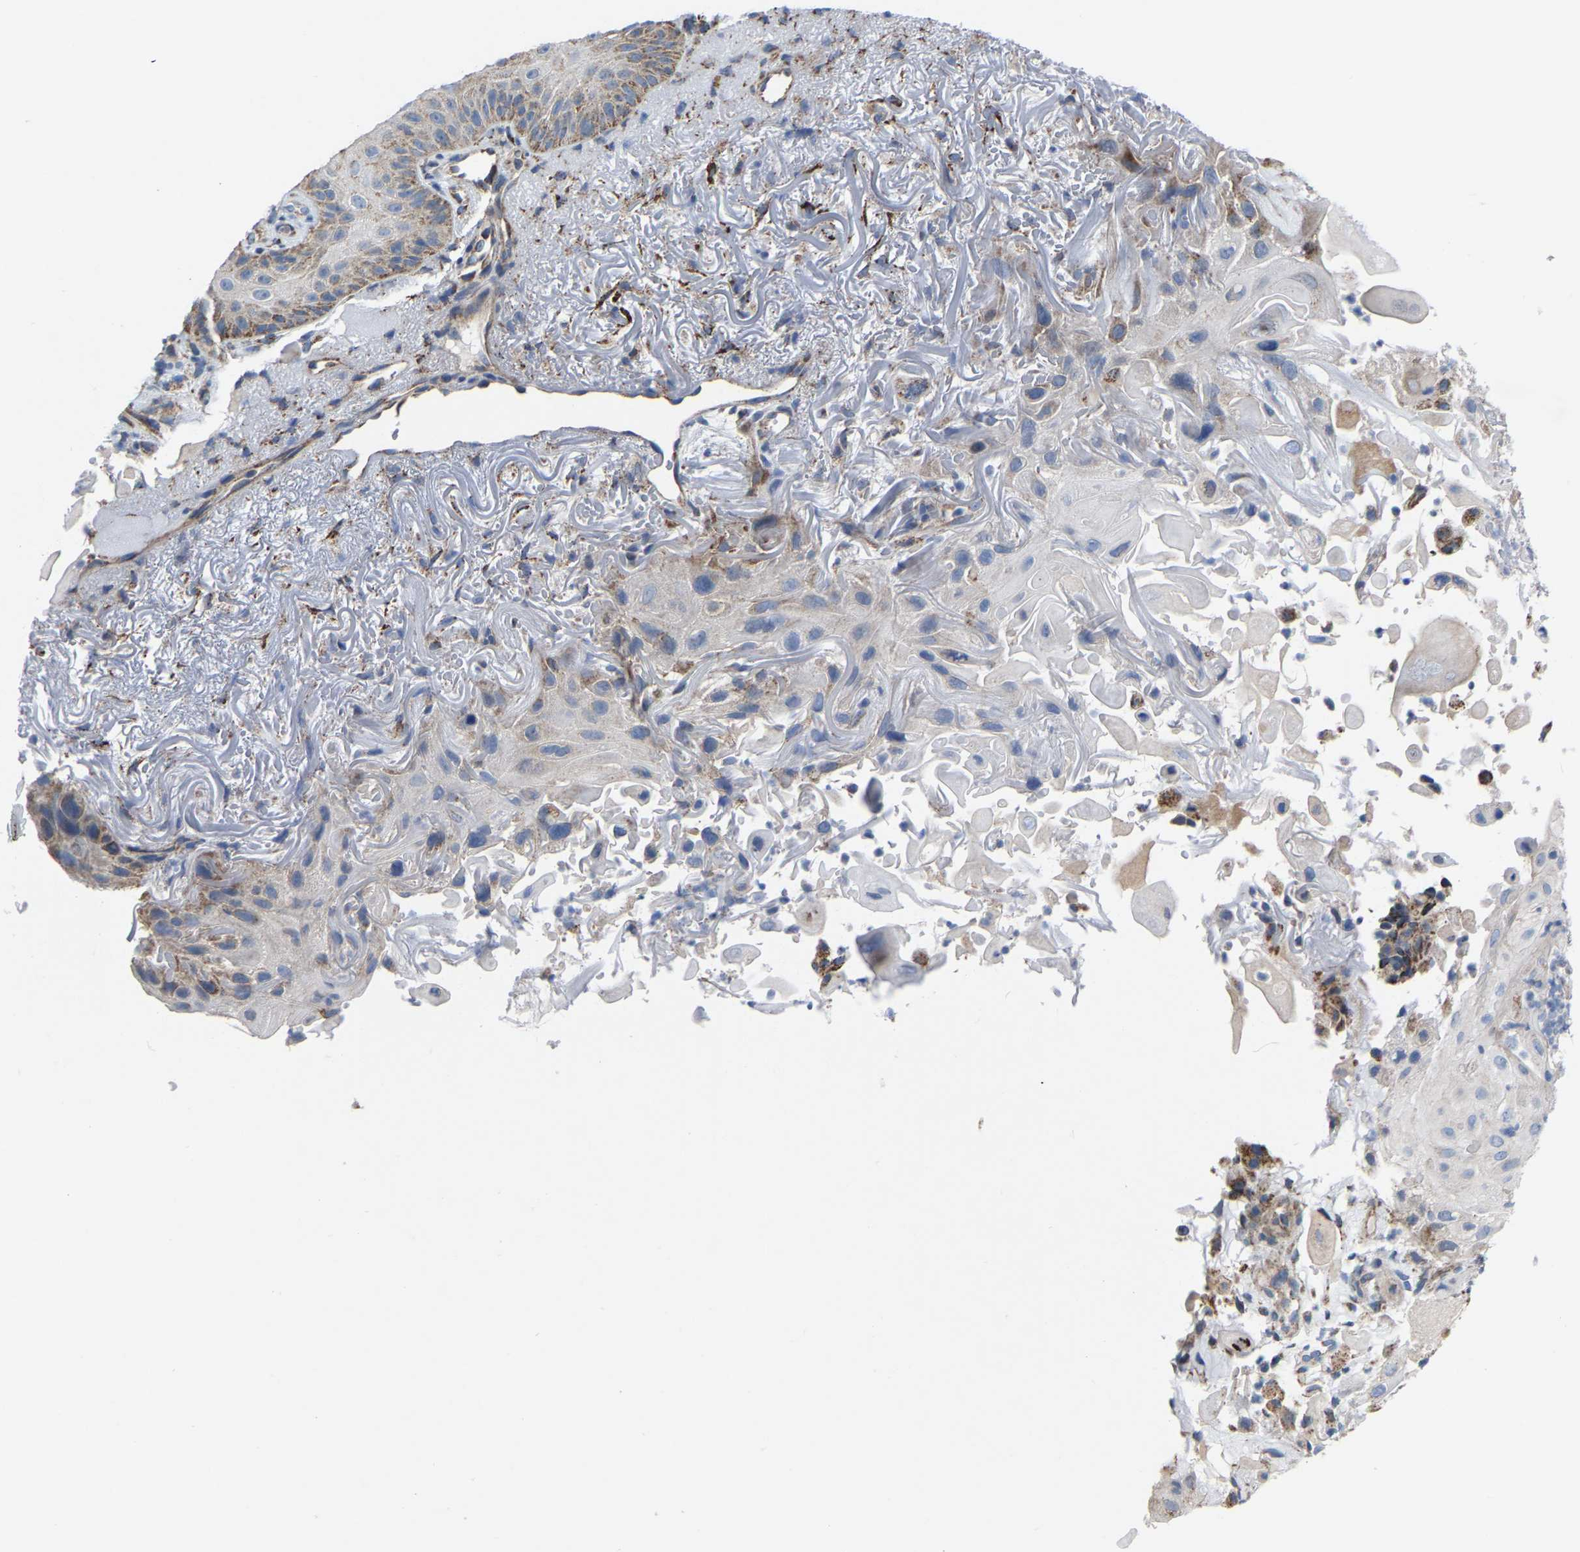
{"staining": {"intensity": "moderate", "quantity": "<25%", "location": "cytoplasmic/membranous"}, "tissue": "skin cancer", "cell_type": "Tumor cells", "image_type": "cancer", "snomed": [{"axis": "morphology", "description": "Squamous cell carcinoma, NOS"}, {"axis": "topography", "description": "Skin"}], "caption": "An immunohistochemistry photomicrograph of neoplastic tissue is shown. Protein staining in brown shows moderate cytoplasmic/membranous positivity in skin cancer within tumor cells. The protein is stained brown, and the nuclei are stained in blue (DAB IHC with brightfield microscopy, high magnification).", "gene": "BCL10", "patient": {"sex": "female", "age": 77}}